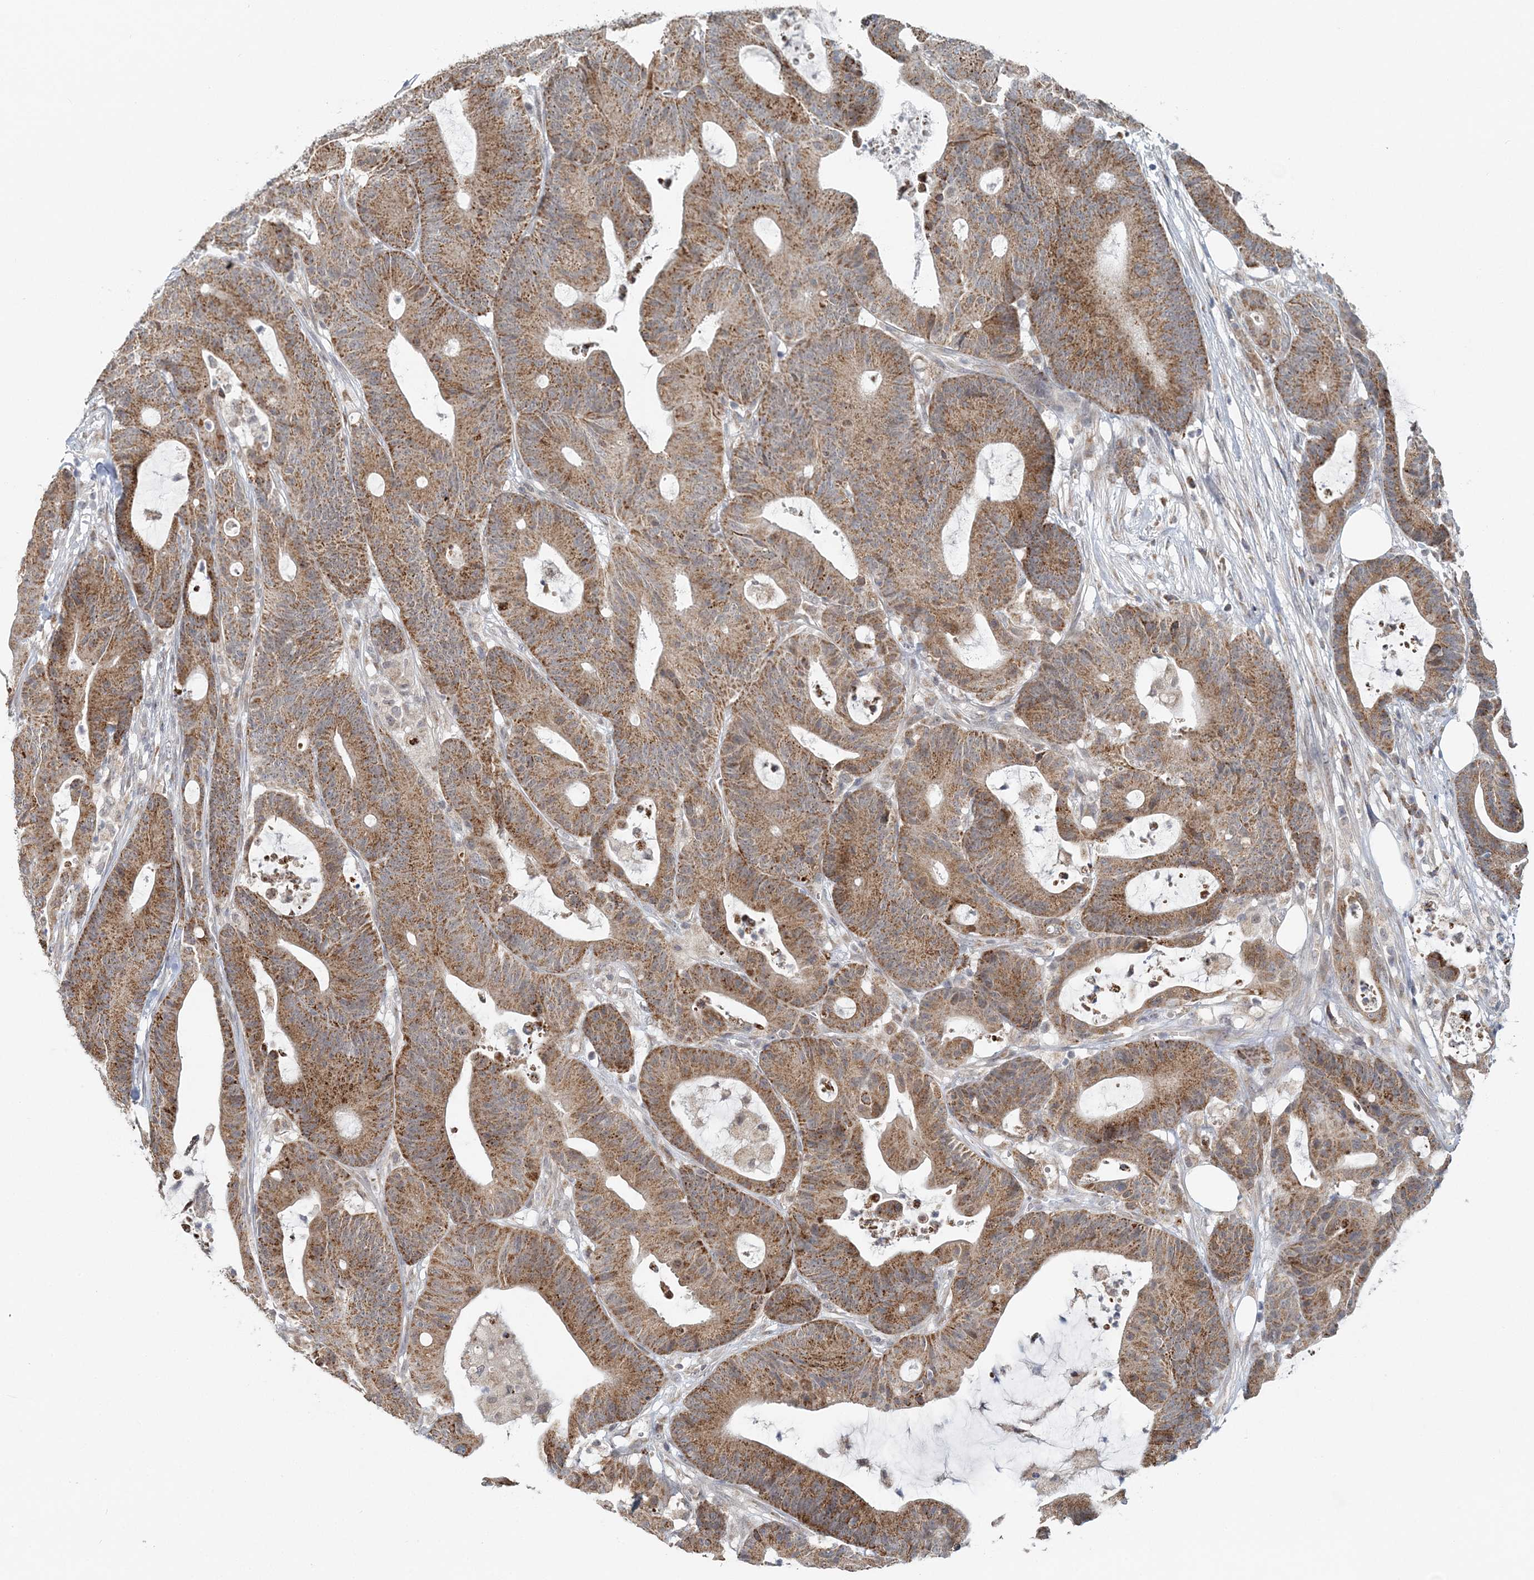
{"staining": {"intensity": "moderate", "quantity": ">75%", "location": "cytoplasmic/membranous"}, "tissue": "colorectal cancer", "cell_type": "Tumor cells", "image_type": "cancer", "snomed": [{"axis": "morphology", "description": "Adenocarcinoma, NOS"}, {"axis": "topography", "description": "Colon"}], "caption": "About >75% of tumor cells in human adenocarcinoma (colorectal) show moderate cytoplasmic/membranous protein expression as visualized by brown immunohistochemical staining.", "gene": "RNF150", "patient": {"sex": "female", "age": 84}}